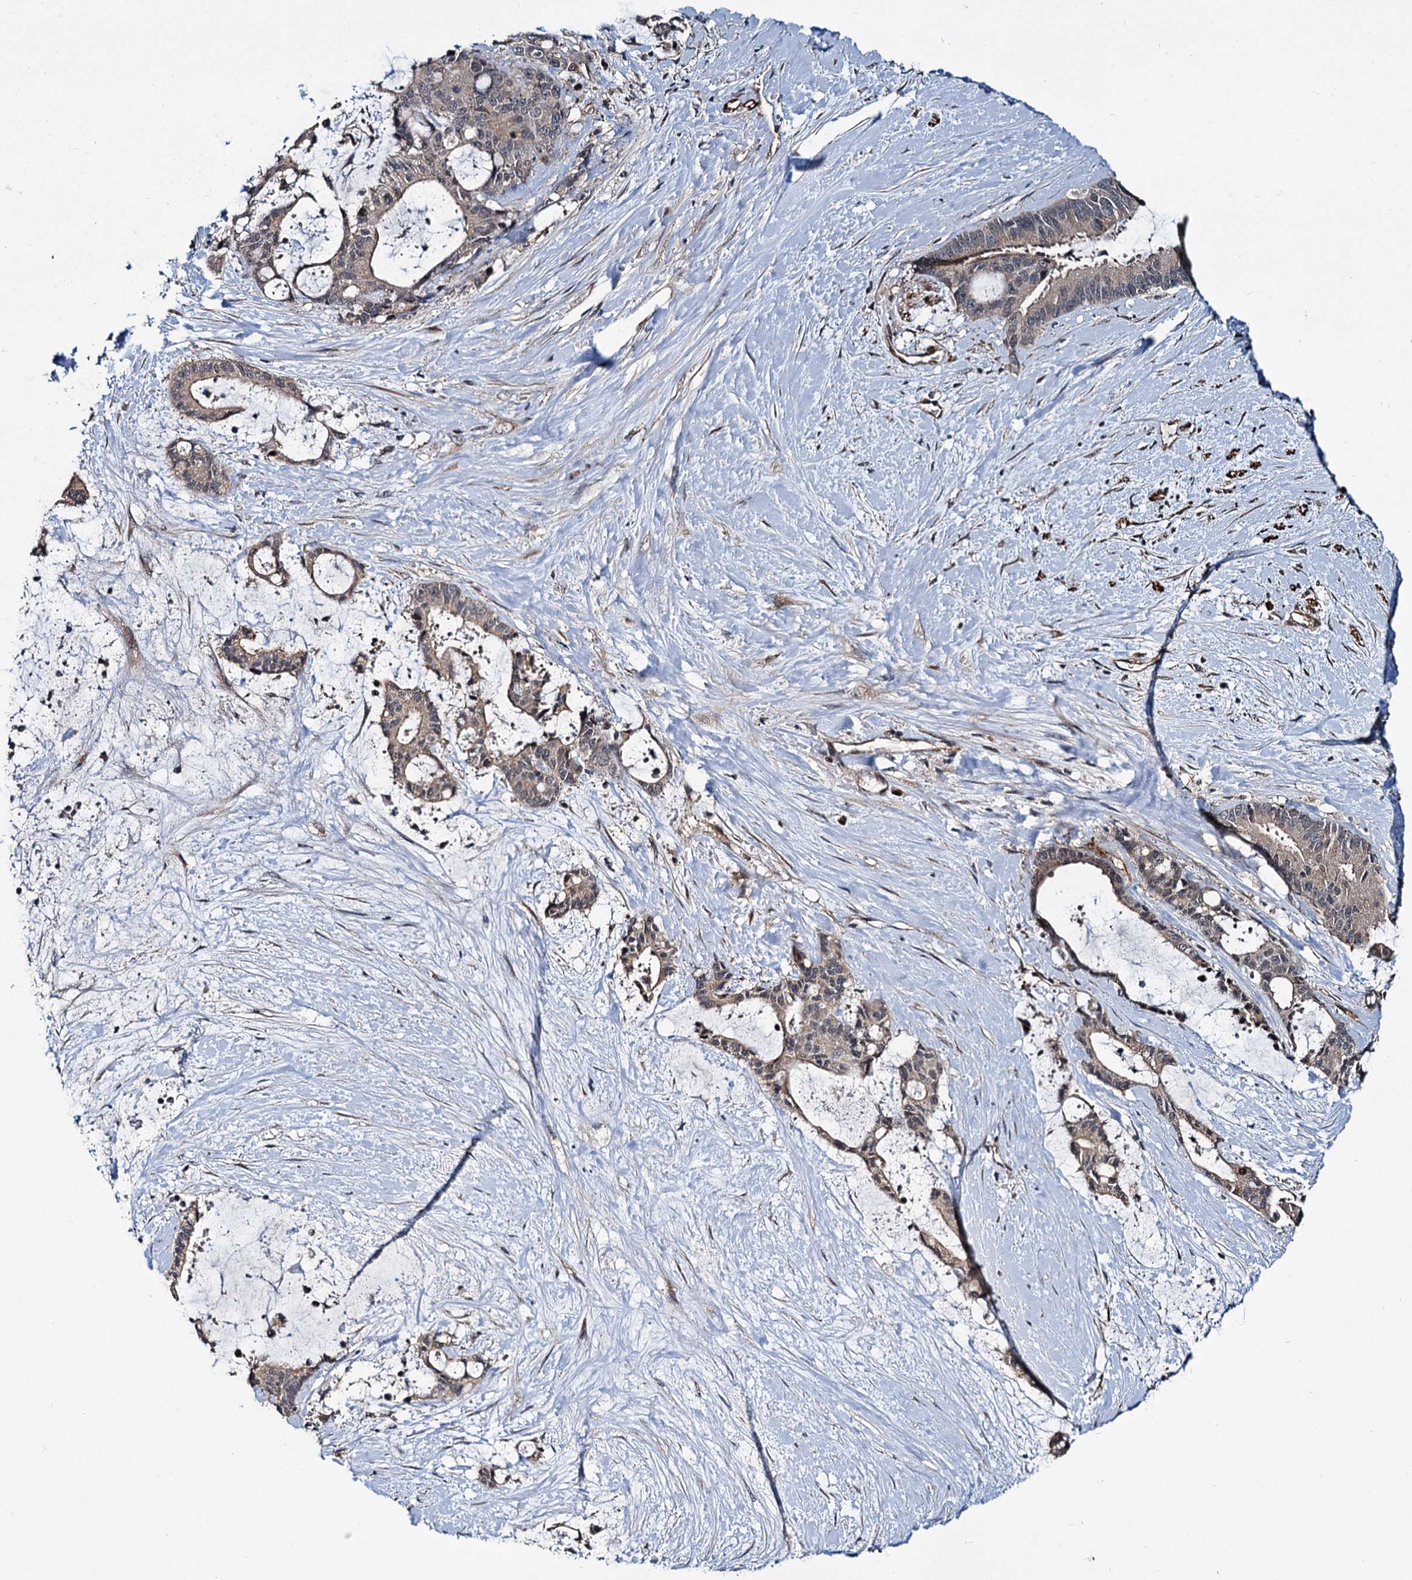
{"staining": {"intensity": "weak", "quantity": ">75%", "location": "cytoplasmic/membranous"}, "tissue": "liver cancer", "cell_type": "Tumor cells", "image_type": "cancer", "snomed": [{"axis": "morphology", "description": "Normal tissue, NOS"}, {"axis": "morphology", "description": "Cholangiocarcinoma"}, {"axis": "topography", "description": "Liver"}, {"axis": "topography", "description": "Peripheral nerve tissue"}], "caption": "Brown immunohistochemical staining in human liver cholangiocarcinoma reveals weak cytoplasmic/membranous staining in approximately >75% of tumor cells. (Brightfield microscopy of DAB IHC at high magnification).", "gene": "ARHGAP42", "patient": {"sex": "female", "age": 73}}